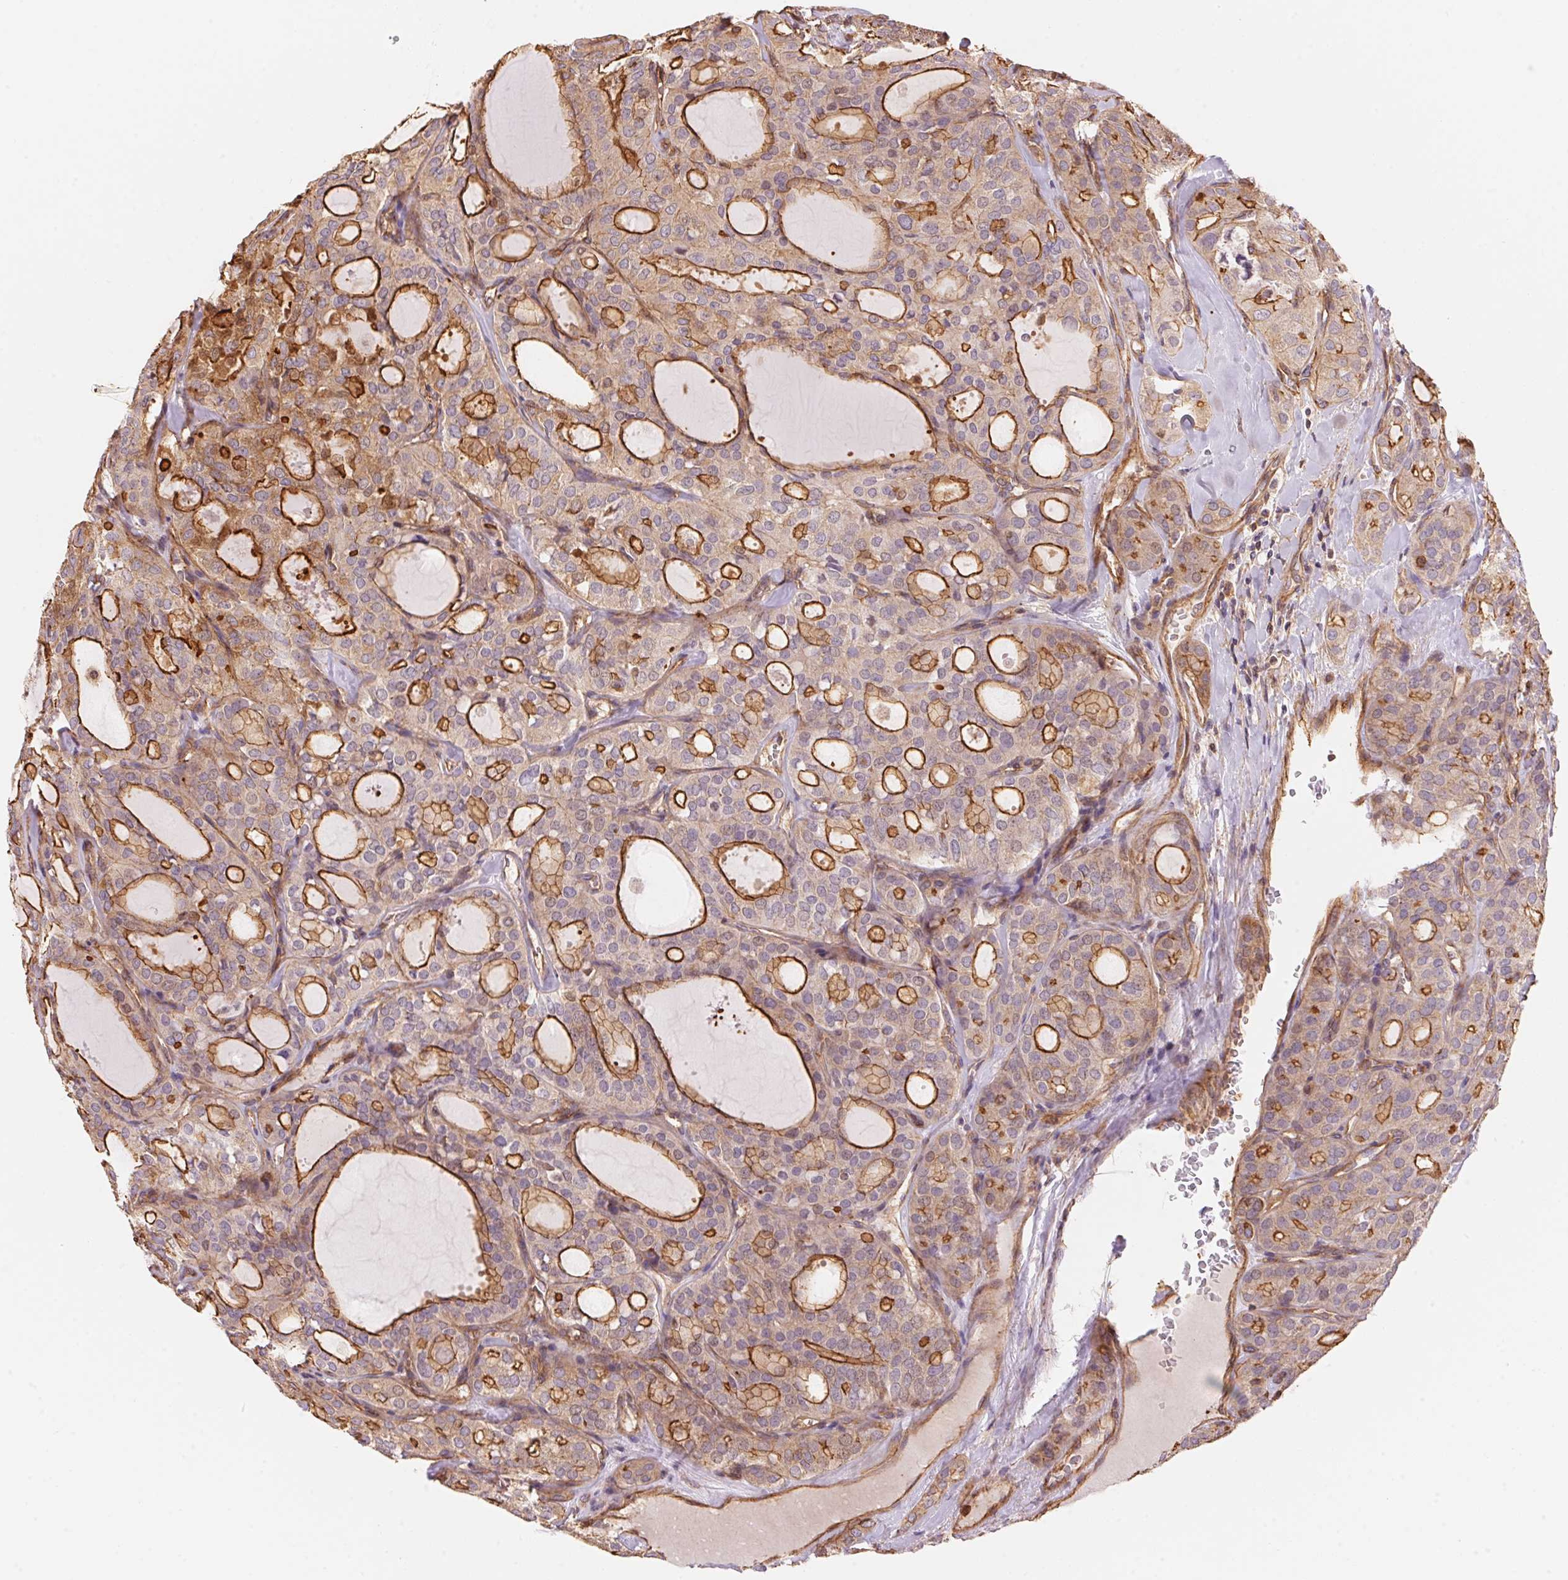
{"staining": {"intensity": "strong", "quantity": "25%-75%", "location": "cytoplasmic/membranous"}, "tissue": "thyroid cancer", "cell_type": "Tumor cells", "image_type": "cancer", "snomed": [{"axis": "morphology", "description": "Follicular adenoma carcinoma, NOS"}, {"axis": "topography", "description": "Thyroid gland"}], "caption": "Tumor cells display high levels of strong cytoplasmic/membranous positivity in about 25%-75% of cells in thyroid follicular adenoma carcinoma.", "gene": "FRAS1", "patient": {"sex": "male", "age": 75}}